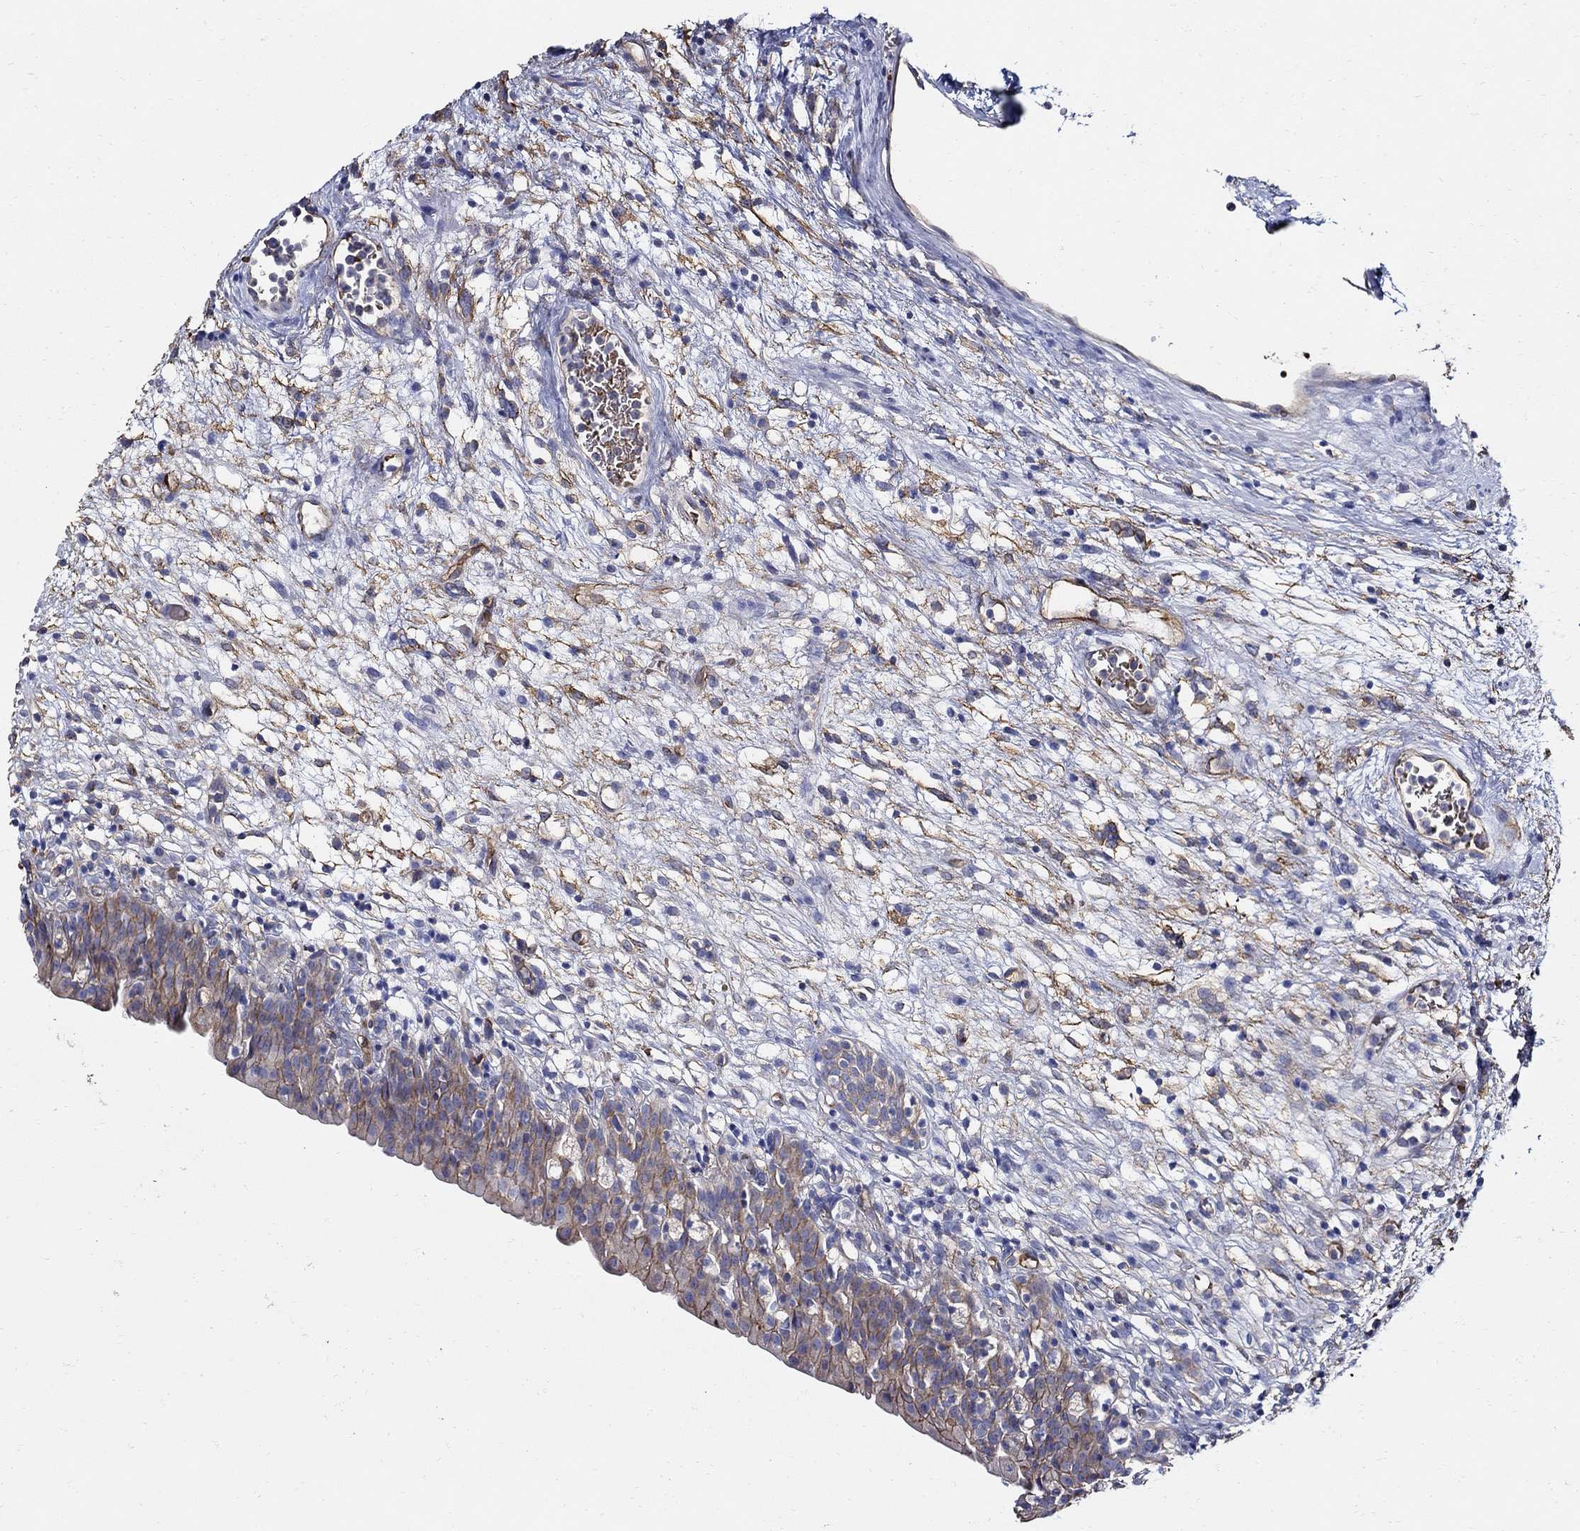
{"staining": {"intensity": "moderate", "quantity": "25%-75%", "location": "cytoplasmic/membranous"}, "tissue": "urinary bladder", "cell_type": "Urothelial cells", "image_type": "normal", "snomed": [{"axis": "morphology", "description": "Normal tissue, NOS"}, {"axis": "topography", "description": "Urinary bladder"}], "caption": "Brown immunohistochemical staining in benign human urinary bladder exhibits moderate cytoplasmic/membranous positivity in approximately 25%-75% of urothelial cells.", "gene": "APBB3", "patient": {"sex": "male", "age": 76}}